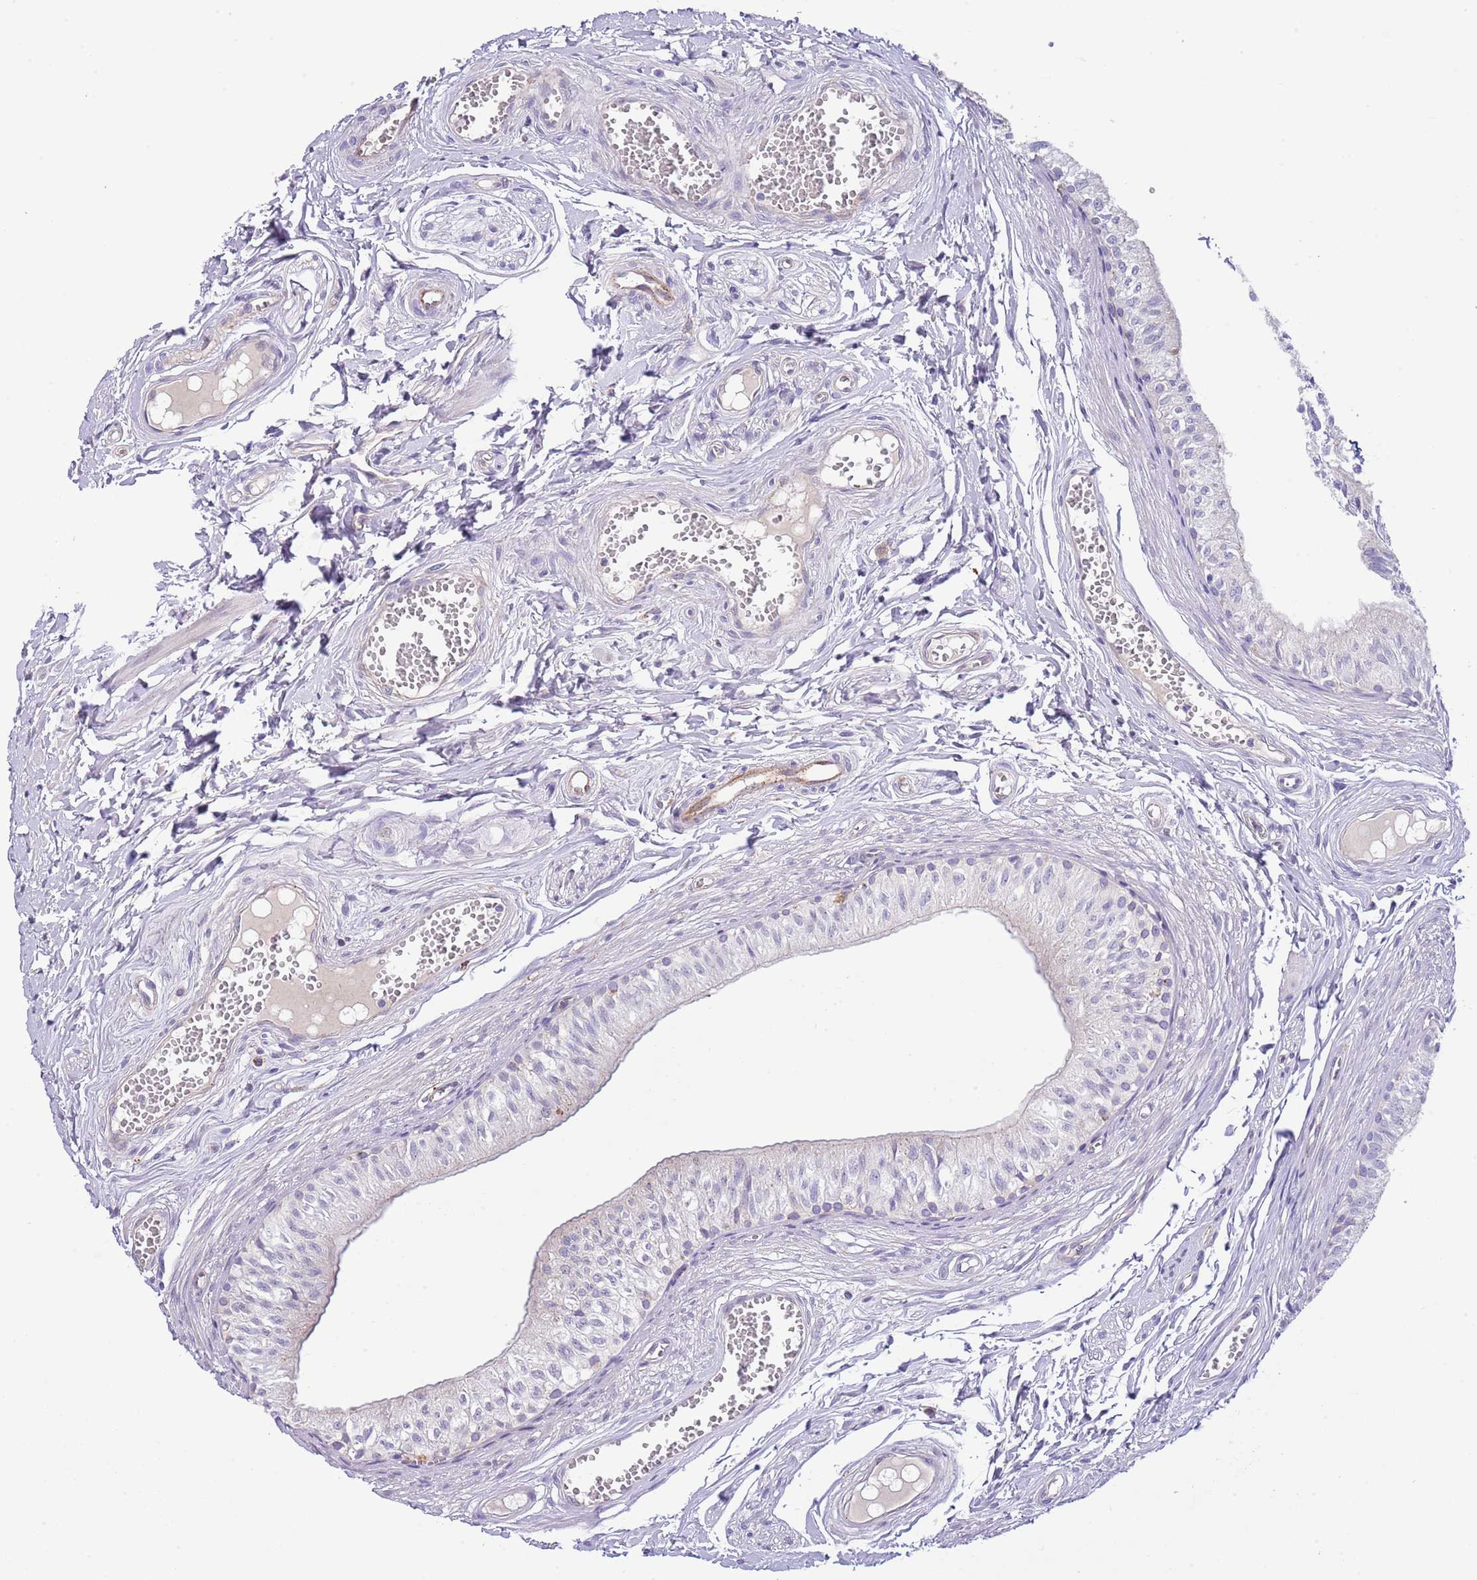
{"staining": {"intensity": "negative", "quantity": "none", "location": "none"}, "tissue": "epididymis", "cell_type": "Glandular cells", "image_type": "normal", "snomed": [{"axis": "morphology", "description": "Normal tissue, NOS"}, {"axis": "topography", "description": "Epididymis"}], "caption": "DAB immunohistochemical staining of normal epididymis reveals no significant expression in glandular cells. (Immunohistochemistry (ihc), brightfield microscopy, high magnification).", "gene": "ABHD17A", "patient": {"sex": "male", "age": 37}}